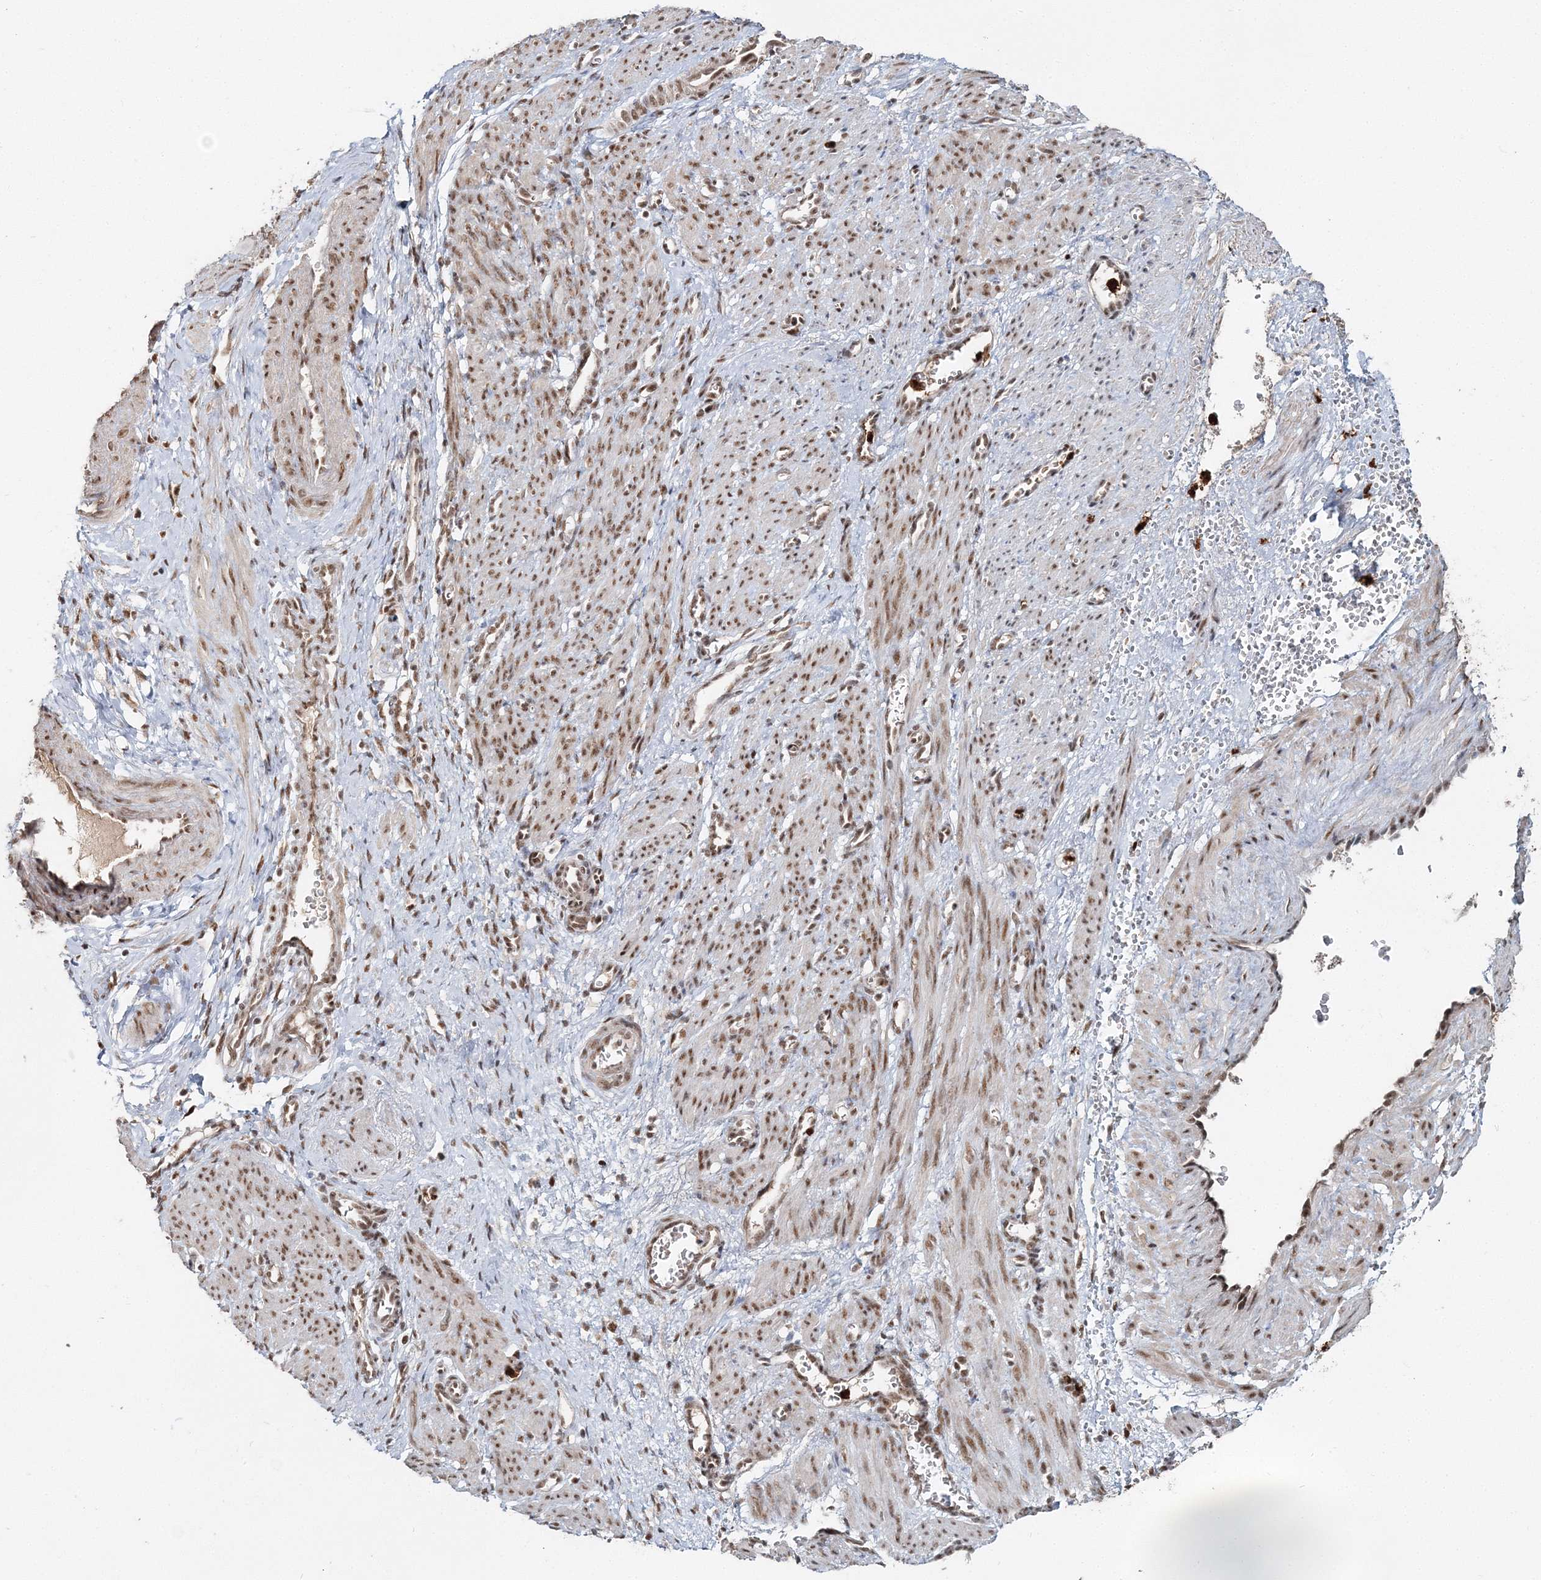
{"staining": {"intensity": "moderate", "quantity": ">75%", "location": "nuclear"}, "tissue": "smooth muscle", "cell_type": "Smooth muscle cells", "image_type": "normal", "snomed": [{"axis": "morphology", "description": "Normal tissue, NOS"}, {"axis": "topography", "description": "Endometrium"}], "caption": "A medium amount of moderate nuclear positivity is seen in approximately >75% of smooth muscle cells in unremarkable smooth muscle.", "gene": "ENSG00000290315", "patient": {"sex": "female", "age": 33}}